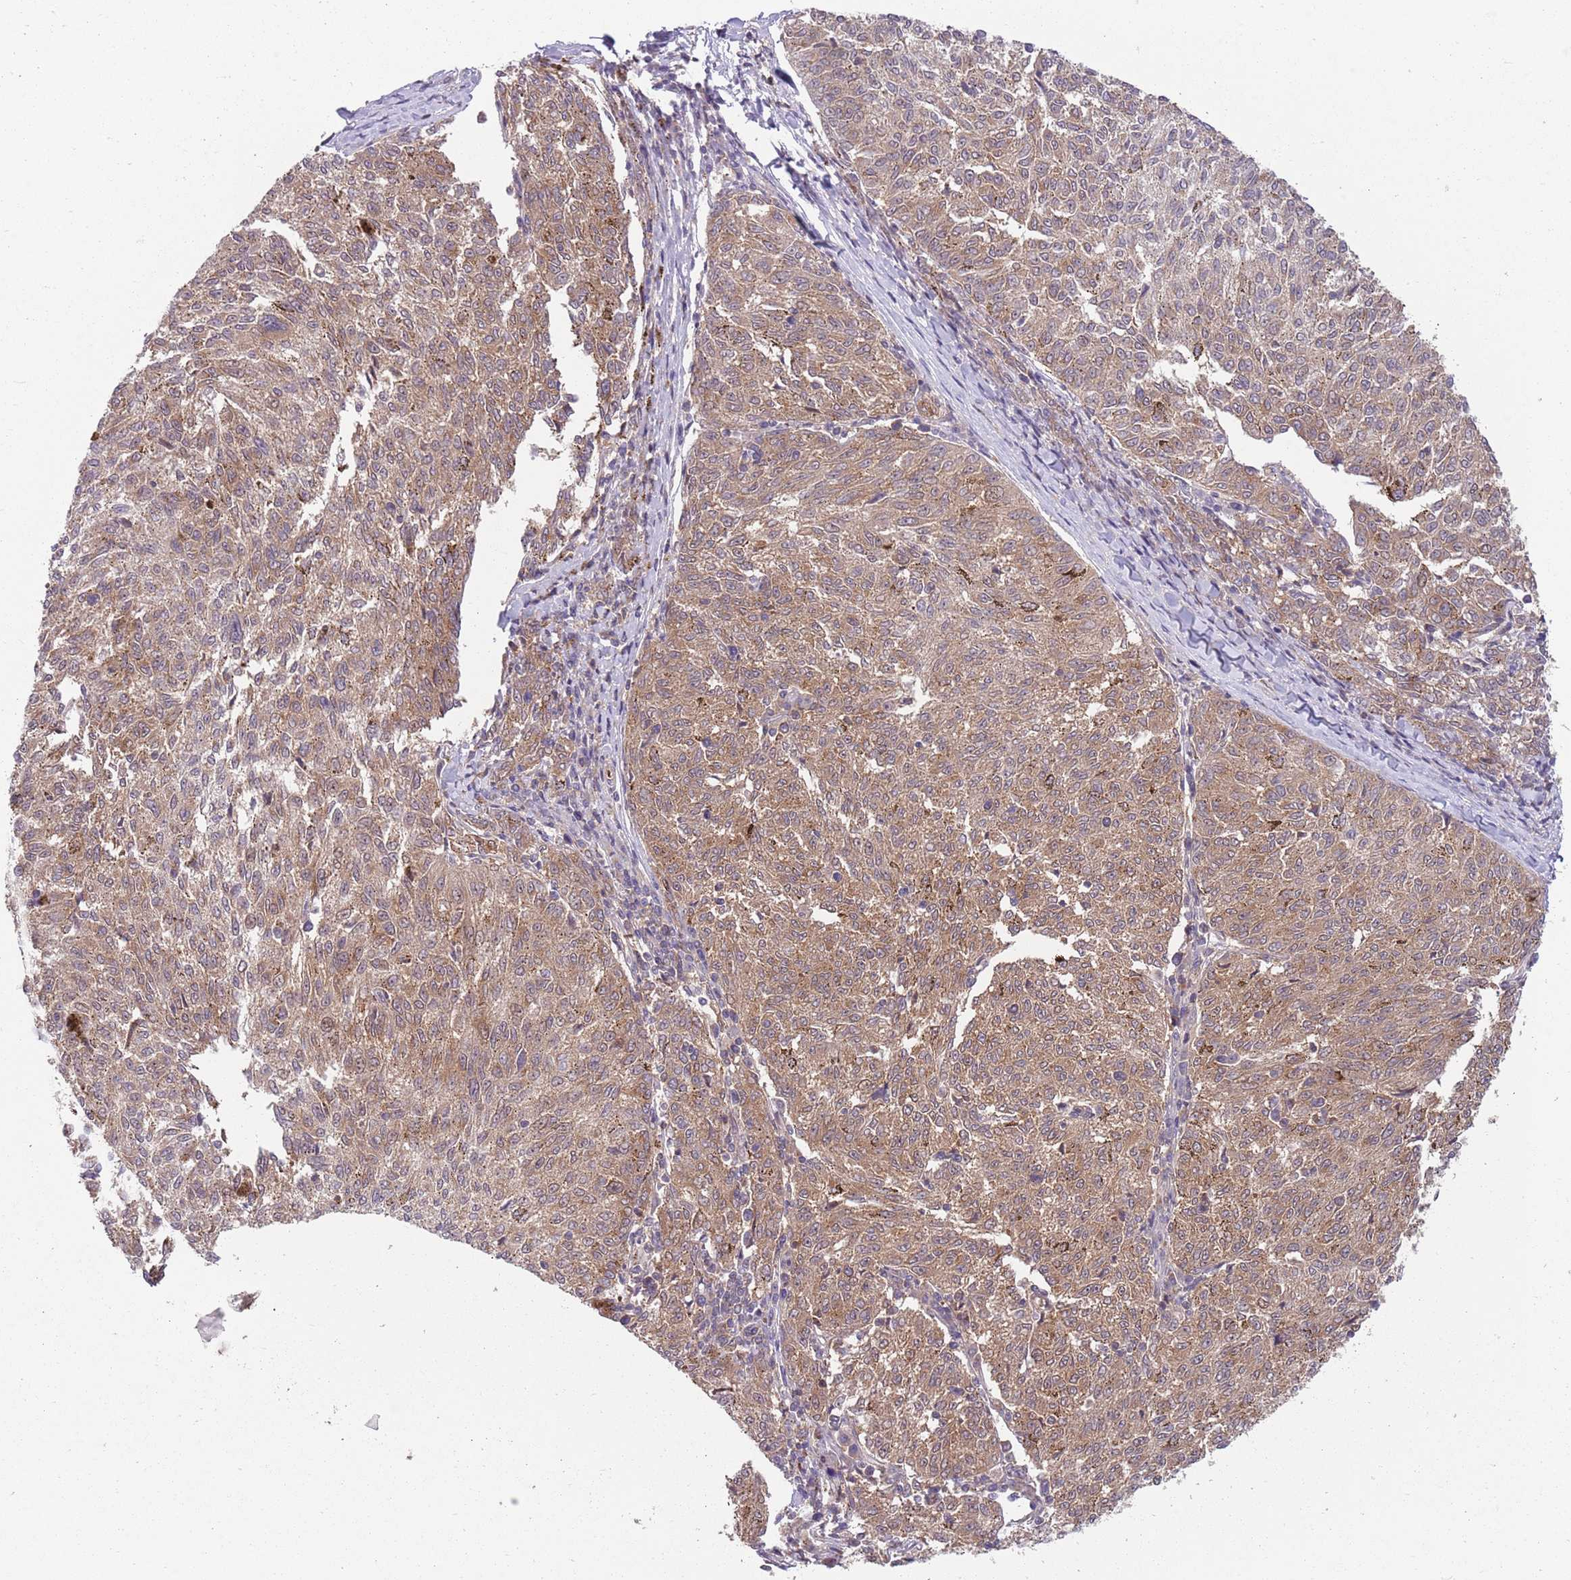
{"staining": {"intensity": "moderate", "quantity": ">75%", "location": "cytoplasmic/membranous"}, "tissue": "melanoma", "cell_type": "Tumor cells", "image_type": "cancer", "snomed": [{"axis": "morphology", "description": "Malignant melanoma, NOS"}, {"axis": "topography", "description": "Skin"}], "caption": "Melanoma stained with DAB (3,3'-diaminobenzidine) immunohistochemistry (IHC) shows medium levels of moderate cytoplasmic/membranous expression in about >75% of tumor cells.", "gene": "GGA1", "patient": {"sex": "female", "age": 72}}